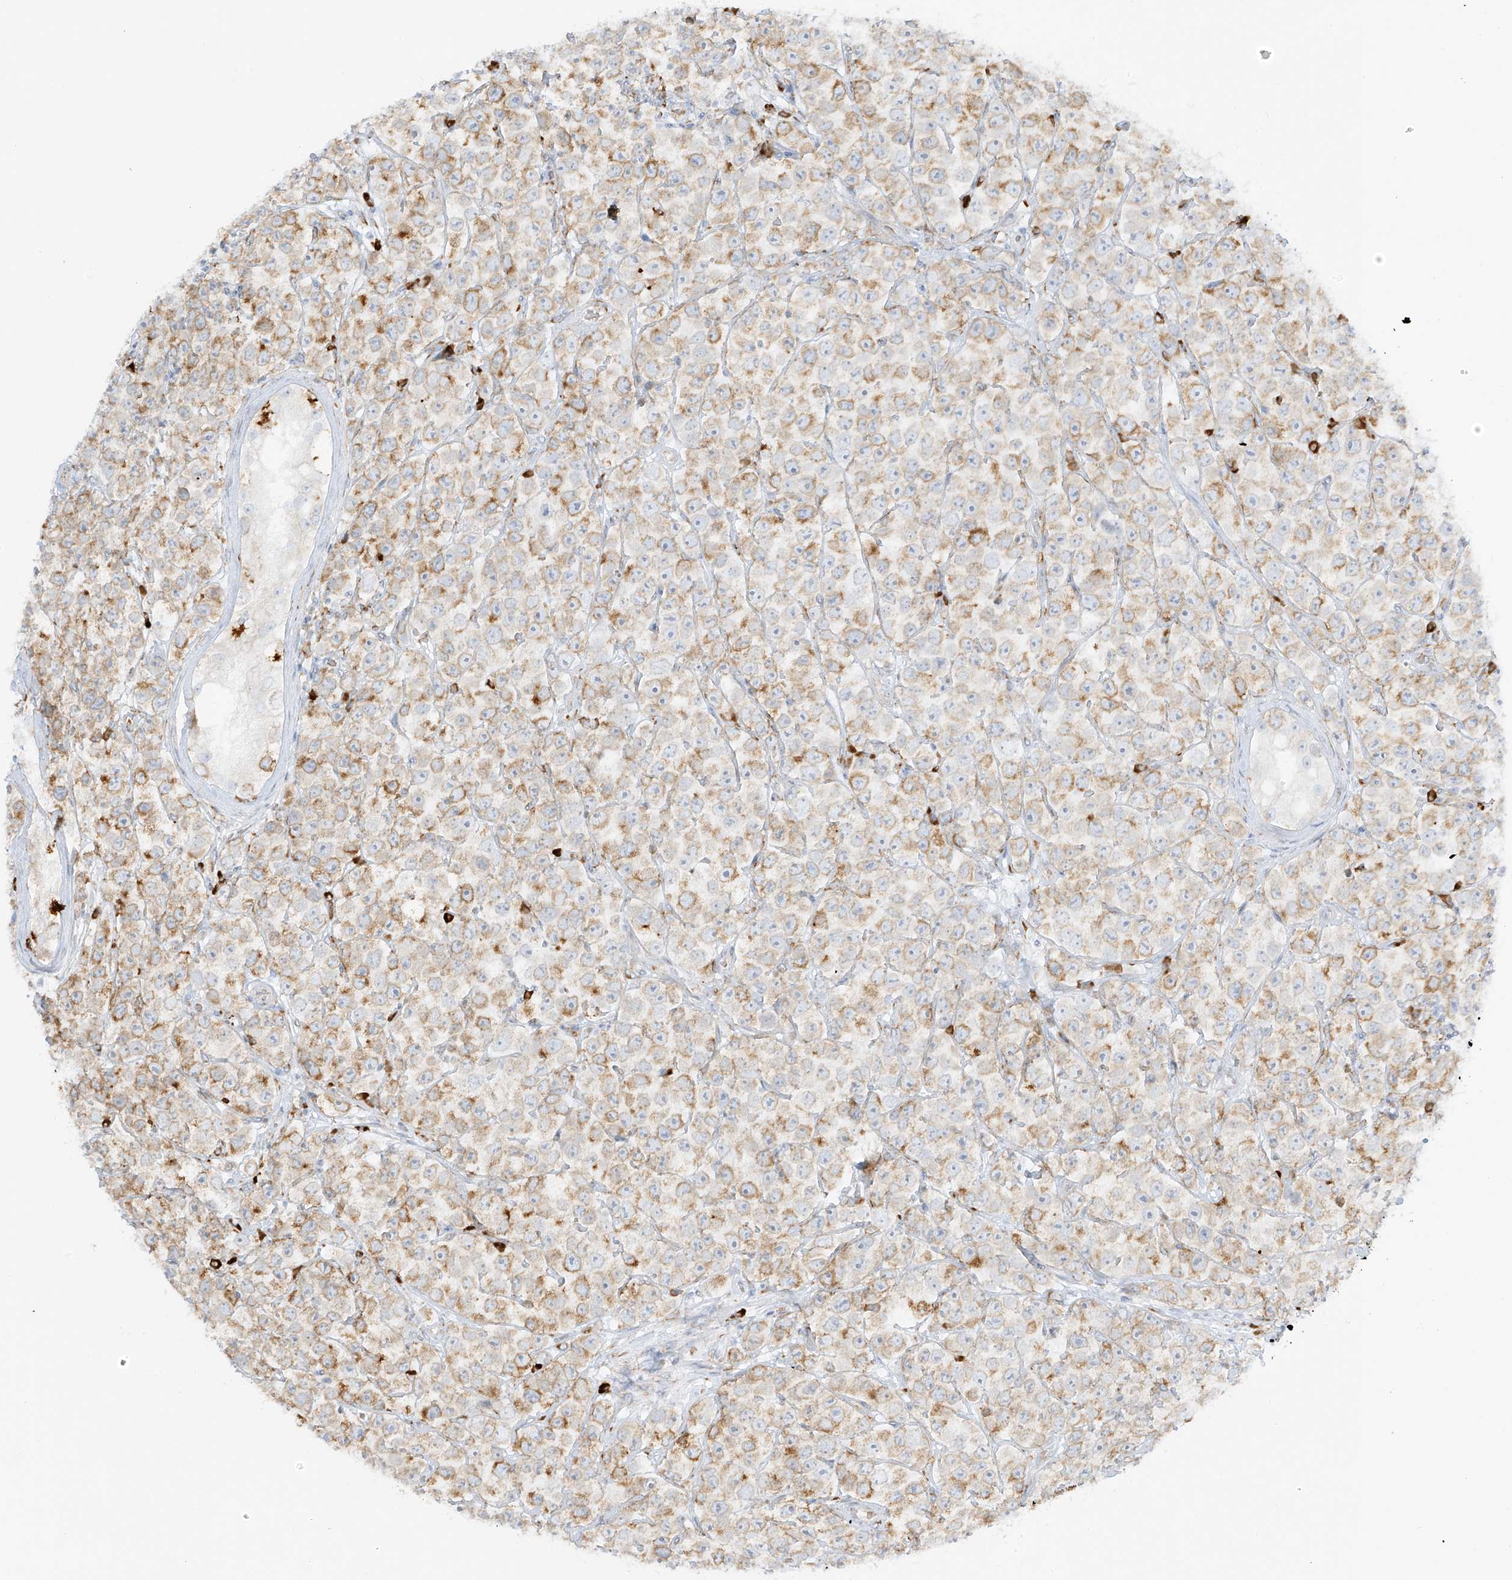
{"staining": {"intensity": "moderate", "quantity": ">75%", "location": "cytoplasmic/membranous"}, "tissue": "testis cancer", "cell_type": "Tumor cells", "image_type": "cancer", "snomed": [{"axis": "morphology", "description": "Seminoma, NOS"}, {"axis": "topography", "description": "Testis"}], "caption": "Immunohistochemistry (DAB) staining of testis cancer (seminoma) shows moderate cytoplasmic/membranous protein positivity in about >75% of tumor cells.", "gene": "LRRC59", "patient": {"sex": "male", "age": 28}}